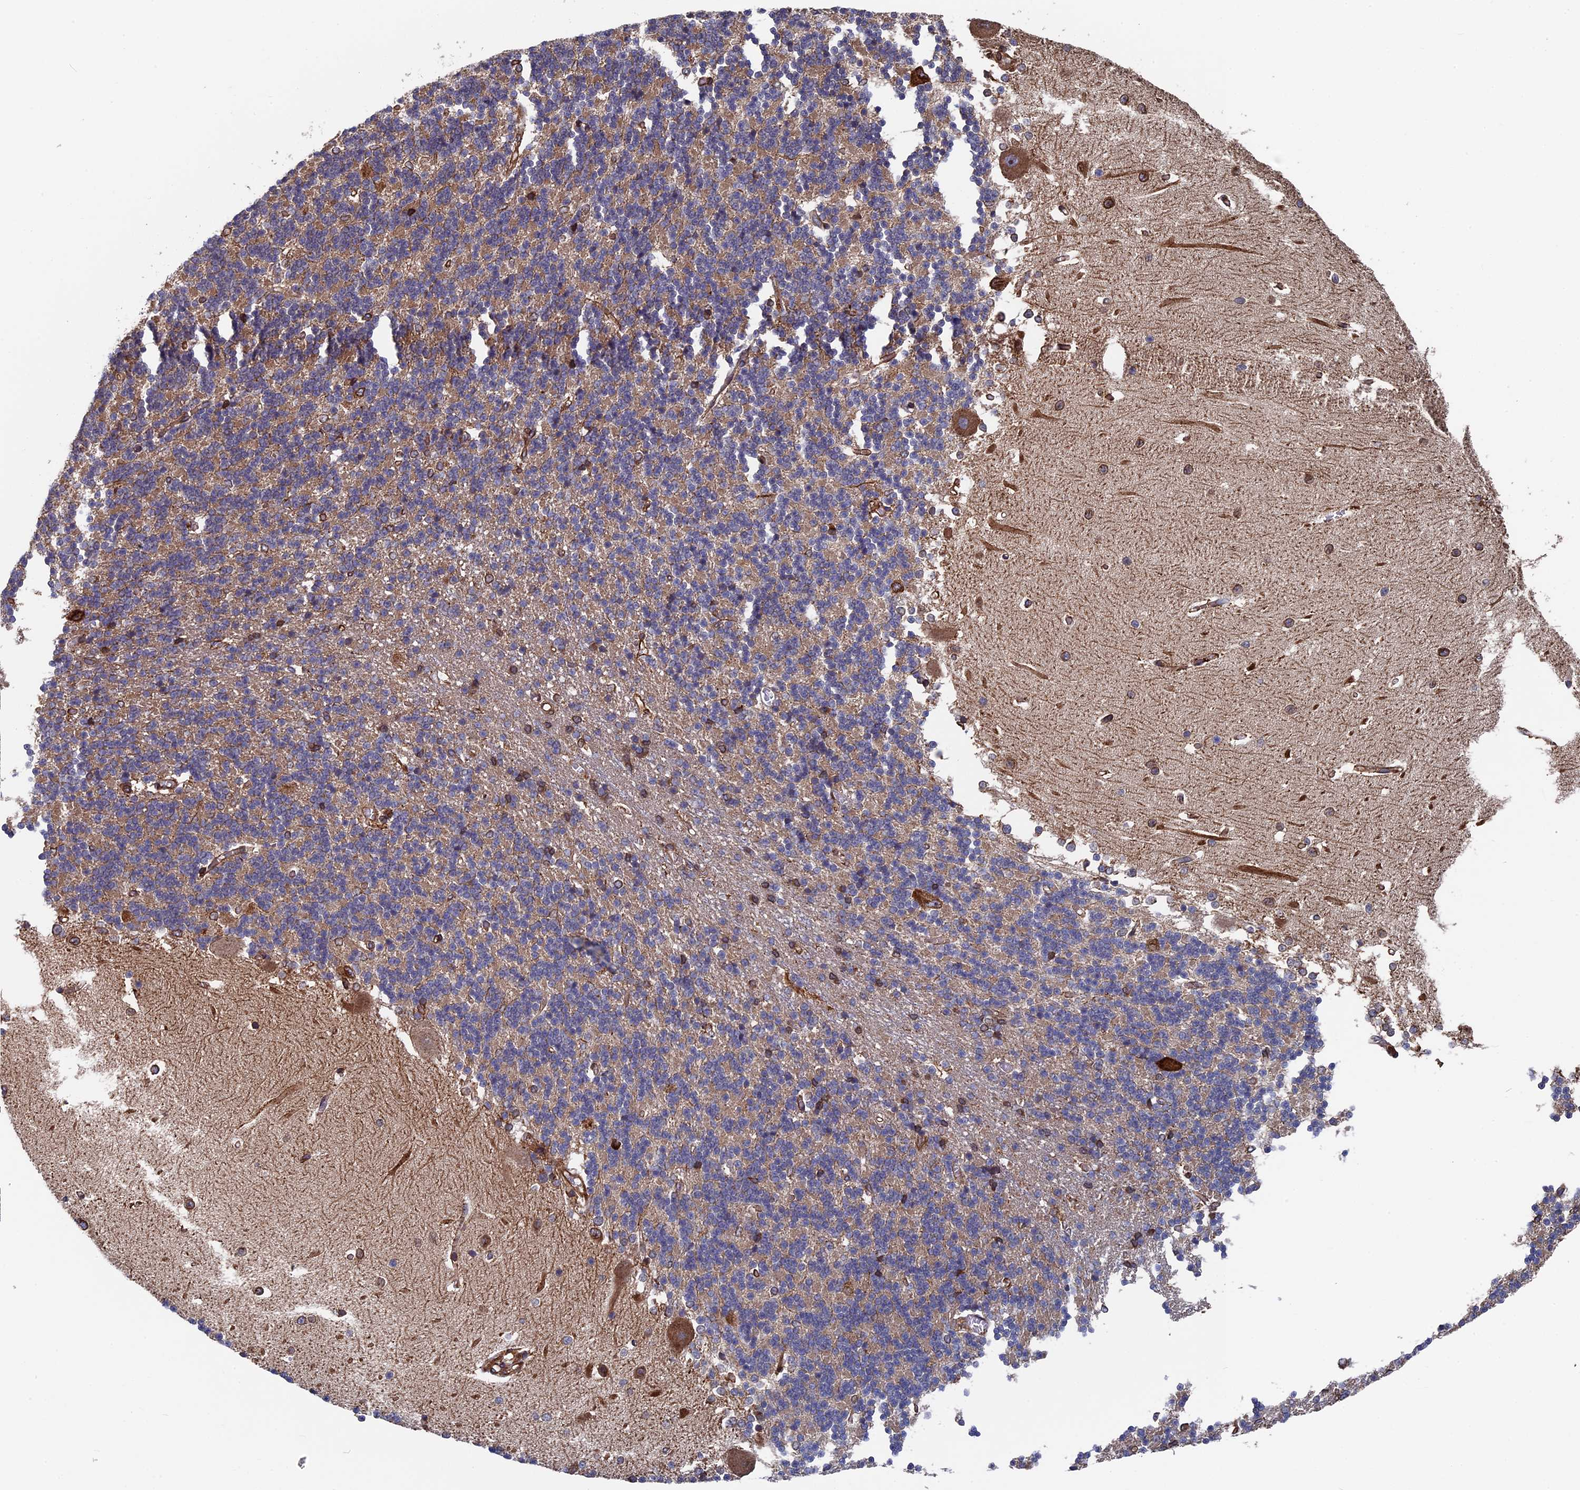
{"staining": {"intensity": "moderate", "quantity": "25%-75%", "location": "cytoplasmic/membranous"}, "tissue": "cerebellum", "cell_type": "Cells in granular layer", "image_type": "normal", "snomed": [{"axis": "morphology", "description": "Normal tissue, NOS"}, {"axis": "topography", "description": "Cerebellum"}], "caption": "Protein staining of benign cerebellum displays moderate cytoplasmic/membranous positivity in approximately 25%-75% of cells in granular layer.", "gene": "RPUSD1", "patient": {"sex": "male", "age": 37}}